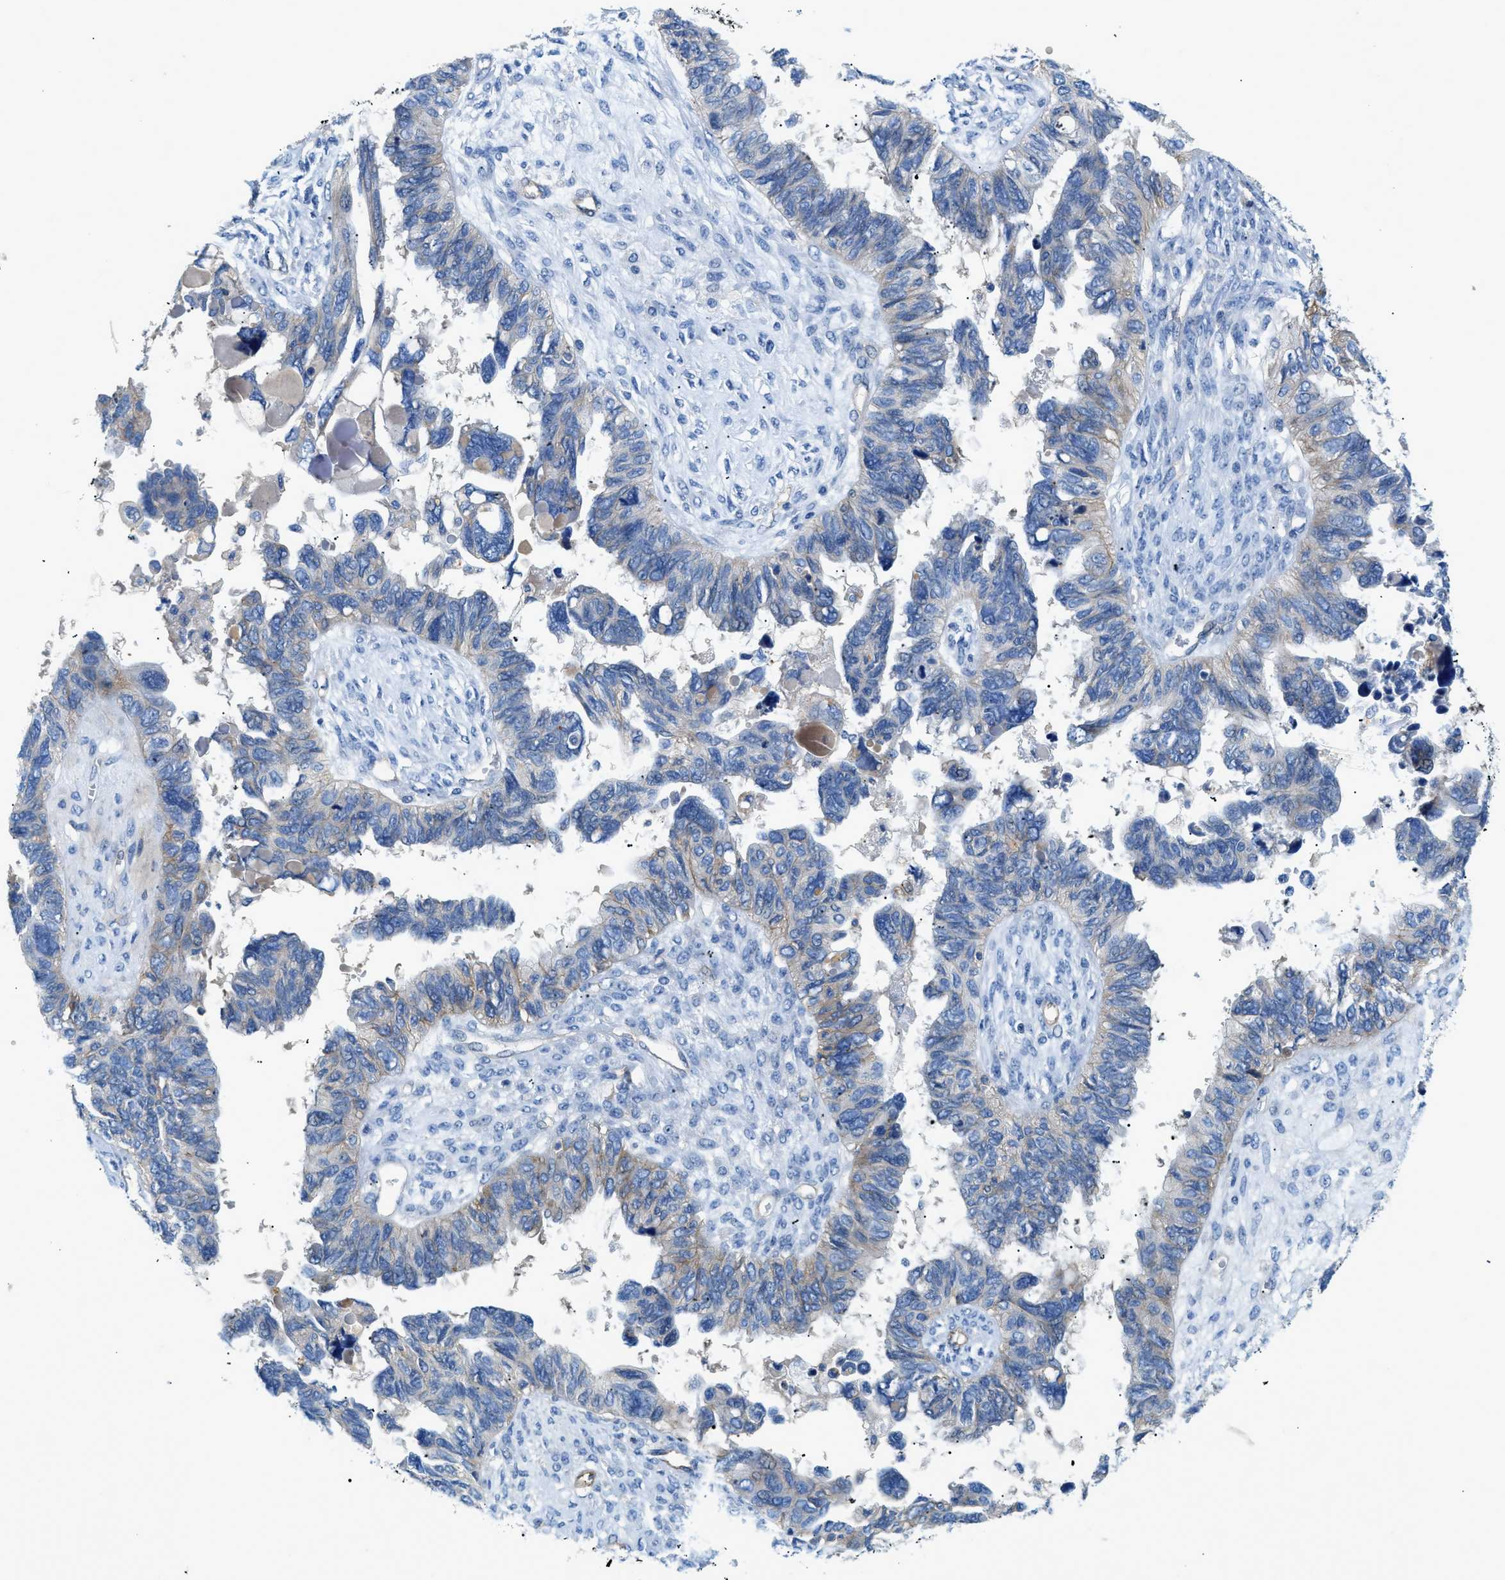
{"staining": {"intensity": "weak", "quantity": "<25%", "location": "cytoplasmic/membranous"}, "tissue": "ovarian cancer", "cell_type": "Tumor cells", "image_type": "cancer", "snomed": [{"axis": "morphology", "description": "Cystadenocarcinoma, serous, NOS"}, {"axis": "topography", "description": "Ovary"}], "caption": "There is no significant positivity in tumor cells of ovarian serous cystadenocarcinoma.", "gene": "ORAI1", "patient": {"sex": "female", "age": 79}}